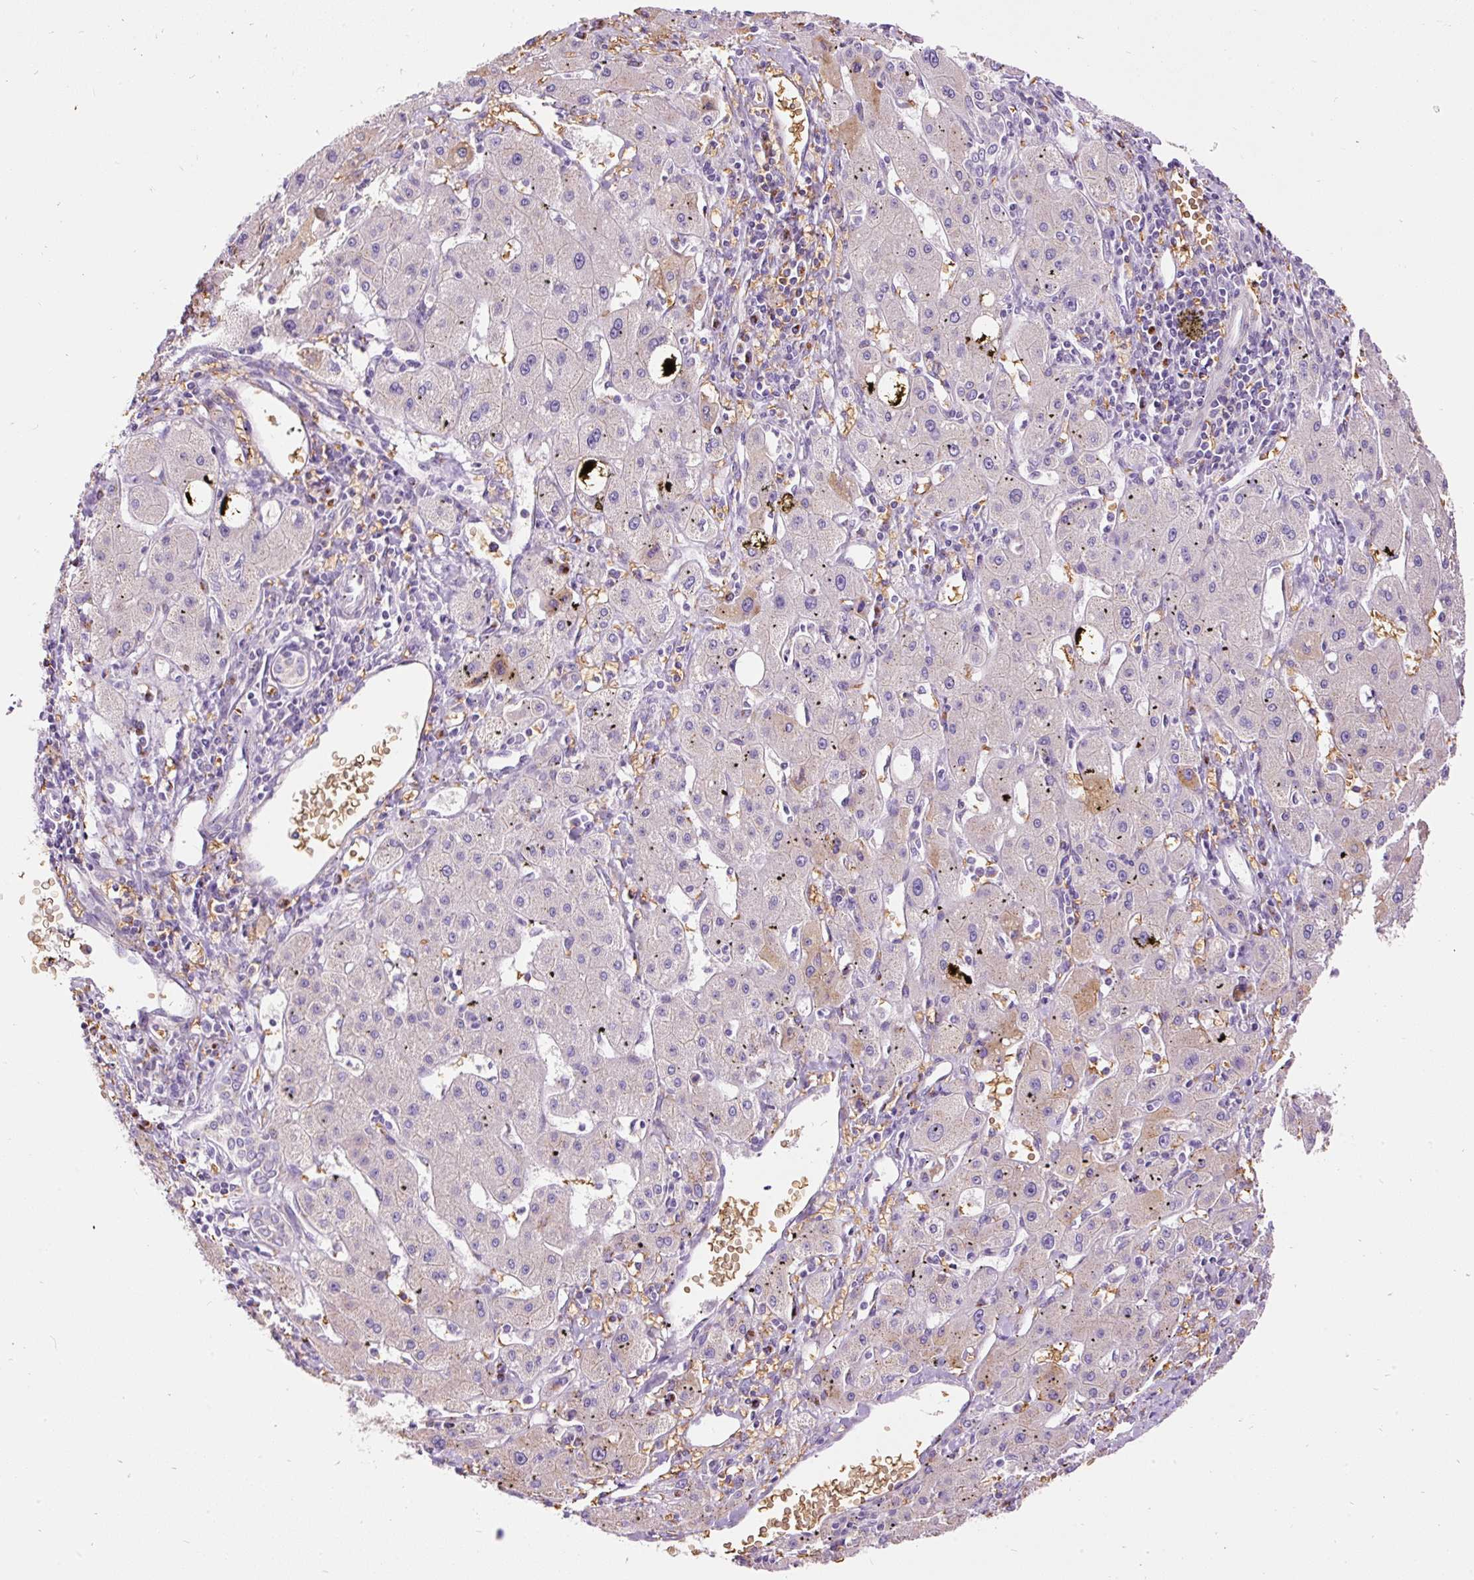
{"staining": {"intensity": "negative", "quantity": "none", "location": "none"}, "tissue": "liver cancer", "cell_type": "Tumor cells", "image_type": "cancer", "snomed": [{"axis": "morphology", "description": "Carcinoma, Hepatocellular, NOS"}, {"axis": "topography", "description": "Liver"}], "caption": "This is a histopathology image of immunohistochemistry (IHC) staining of hepatocellular carcinoma (liver), which shows no expression in tumor cells.", "gene": "PRRC2A", "patient": {"sex": "male", "age": 72}}